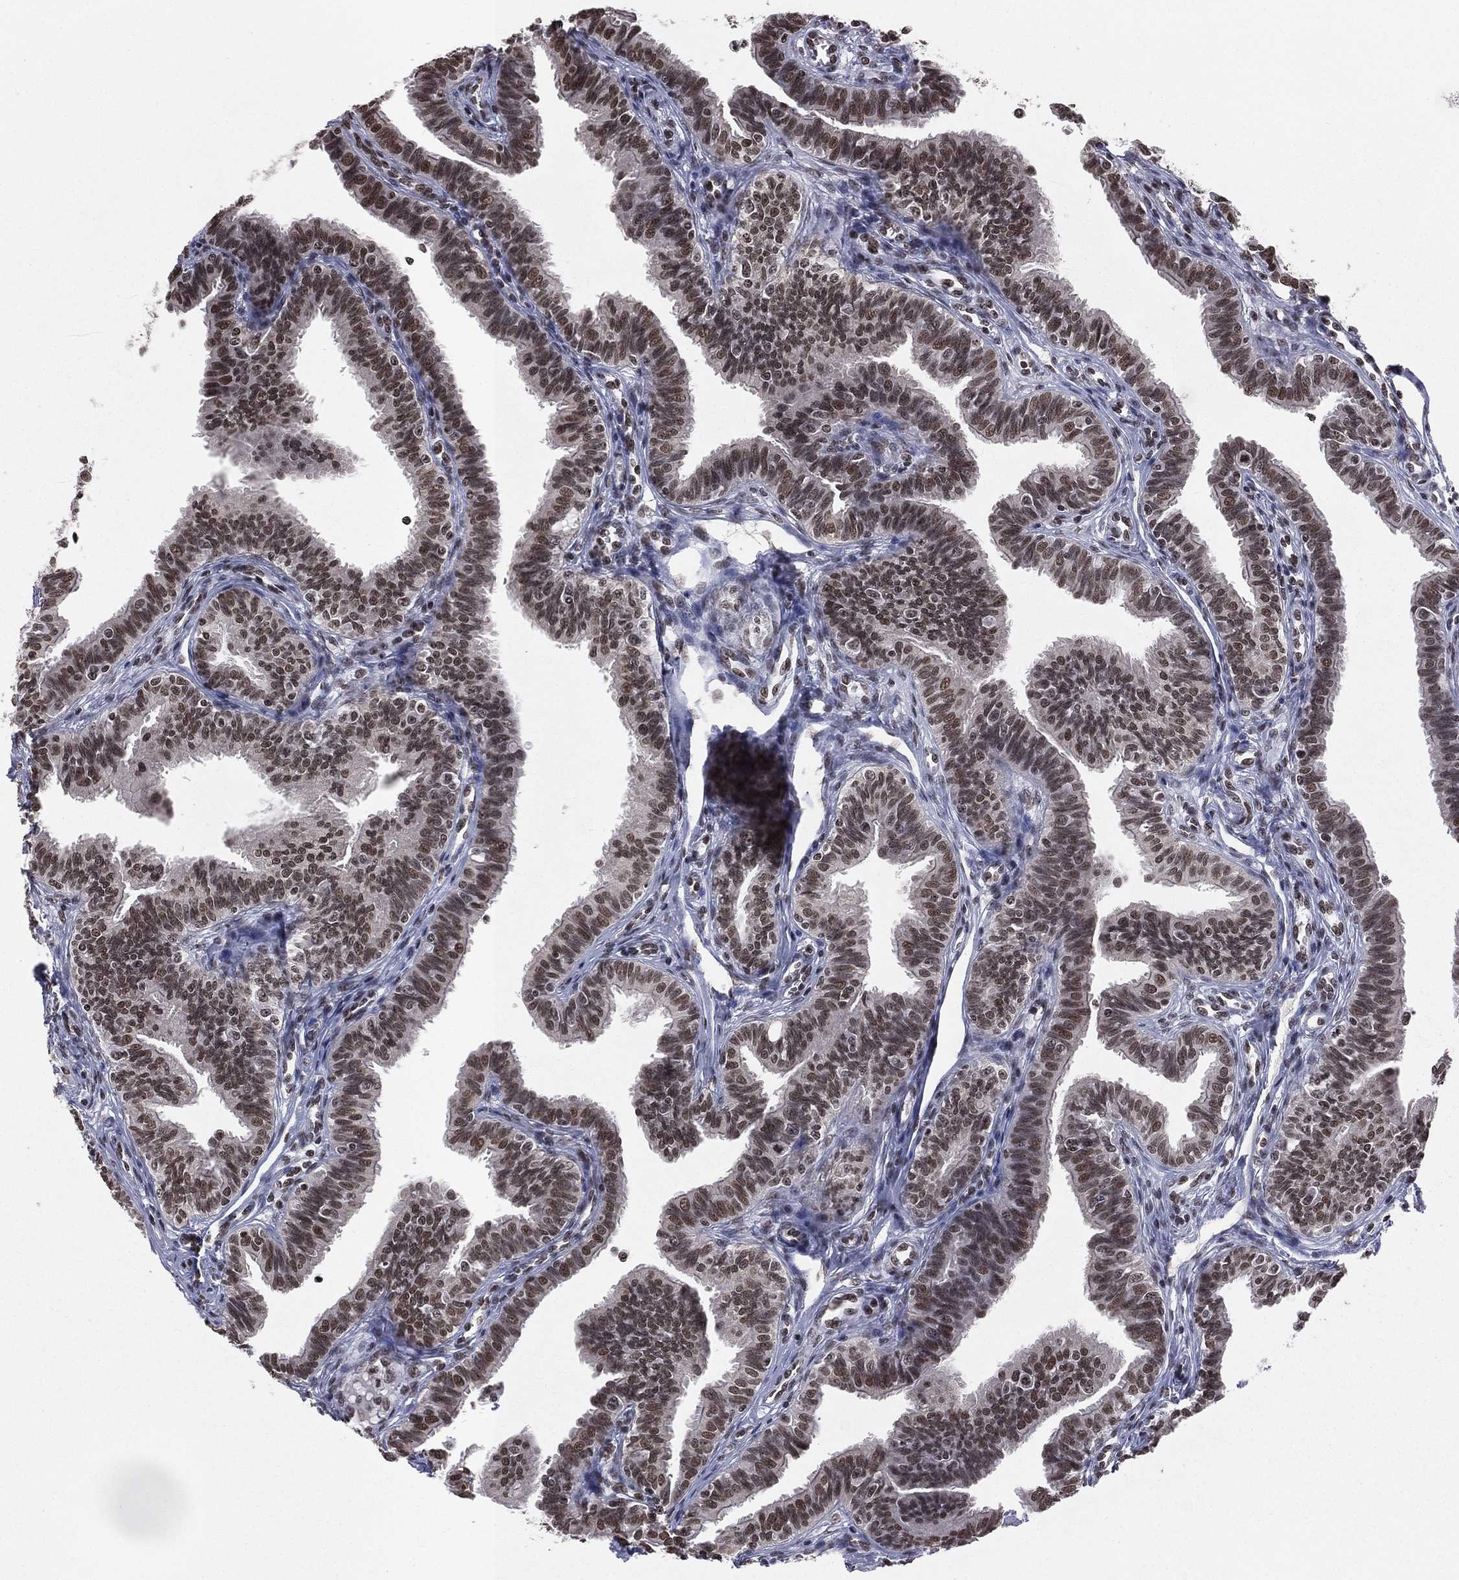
{"staining": {"intensity": "strong", "quantity": ">75%", "location": "nuclear"}, "tissue": "fallopian tube", "cell_type": "Glandular cells", "image_type": "normal", "snomed": [{"axis": "morphology", "description": "Normal tissue, NOS"}, {"axis": "topography", "description": "Fallopian tube"}], "caption": "Immunohistochemistry (IHC) photomicrograph of unremarkable fallopian tube stained for a protein (brown), which demonstrates high levels of strong nuclear staining in about >75% of glandular cells.", "gene": "RFX7", "patient": {"sex": "female", "age": 36}}